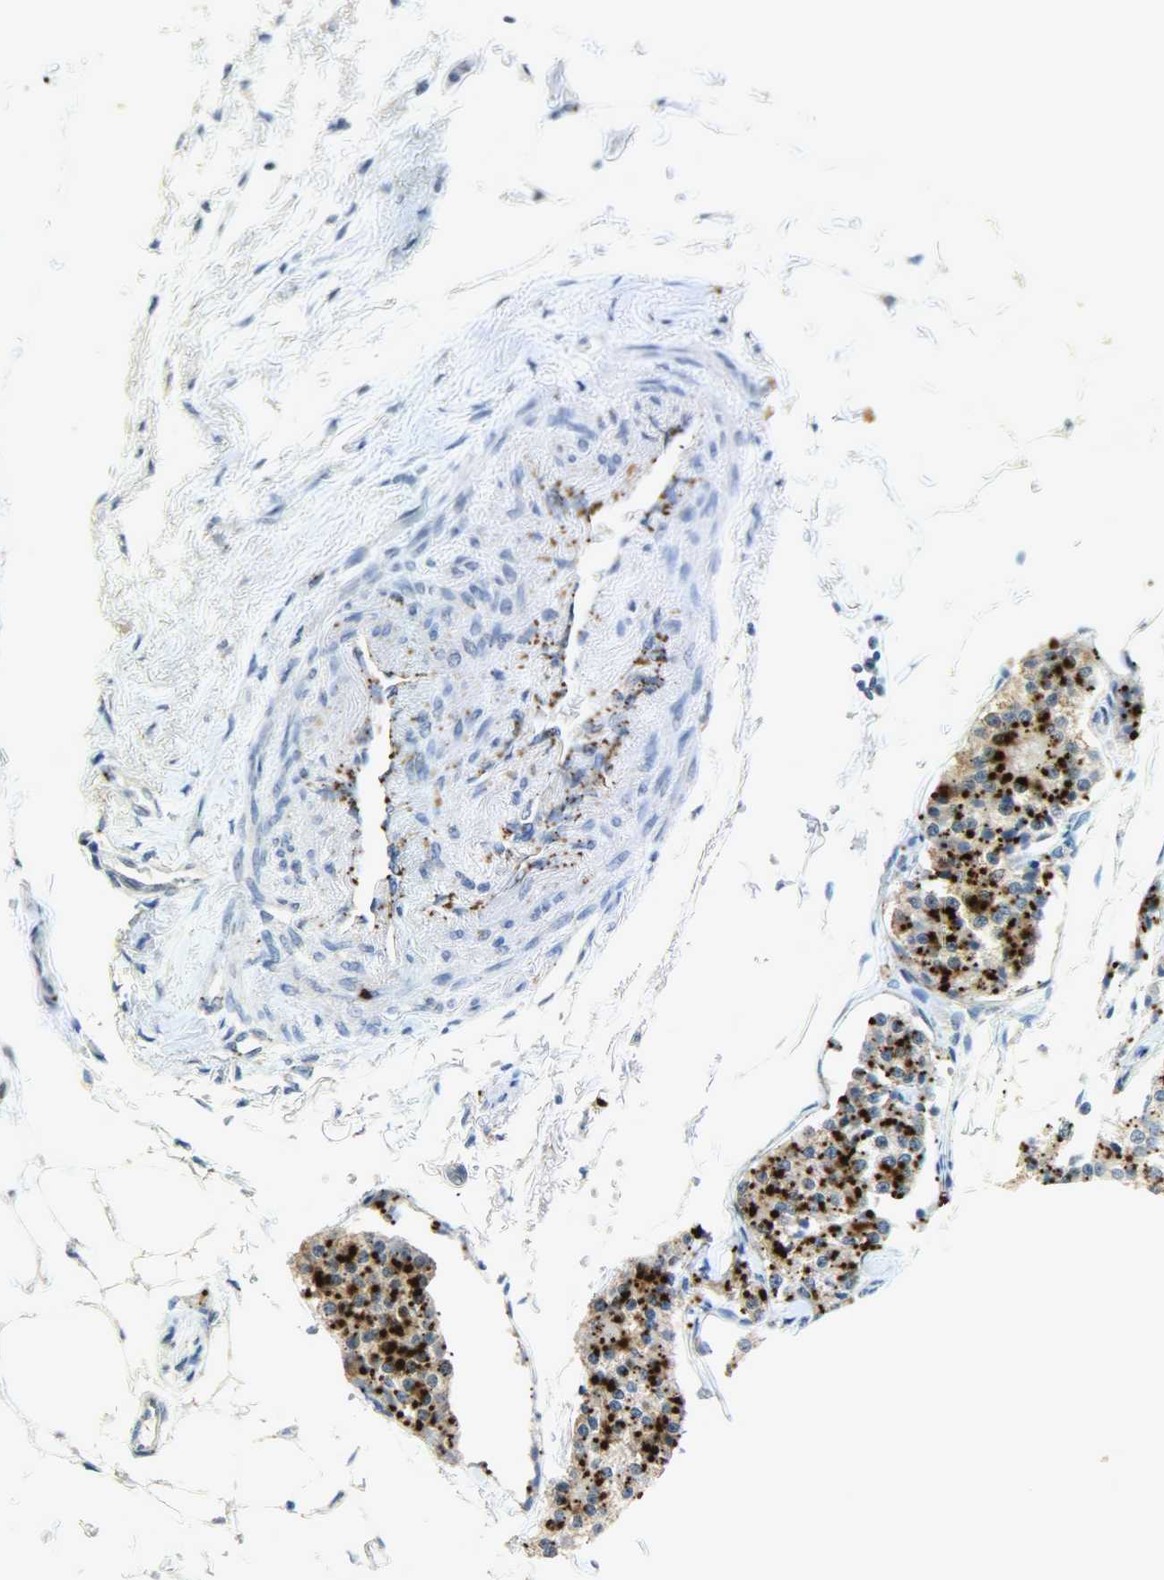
{"staining": {"intensity": "strong", "quantity": ">75%", "location": "cytoplasmic/membranous"}, "tissue": "carcinoid", "cell_type": "Tumor cells", "image_type": "cancer", "snomed": [{"axis": "morphology", "description": "Carcinoid, malignant, NOS"}, {"axis": "topography", "description": "Colon"}], "caption": "Carcinoid stained with immunohistochemistry displays strong cytoplasmic/membranous expression in approximately >75% of tumor cells.", "gene": "GIT2", "patient": {"sex": "female", "age": 61}}